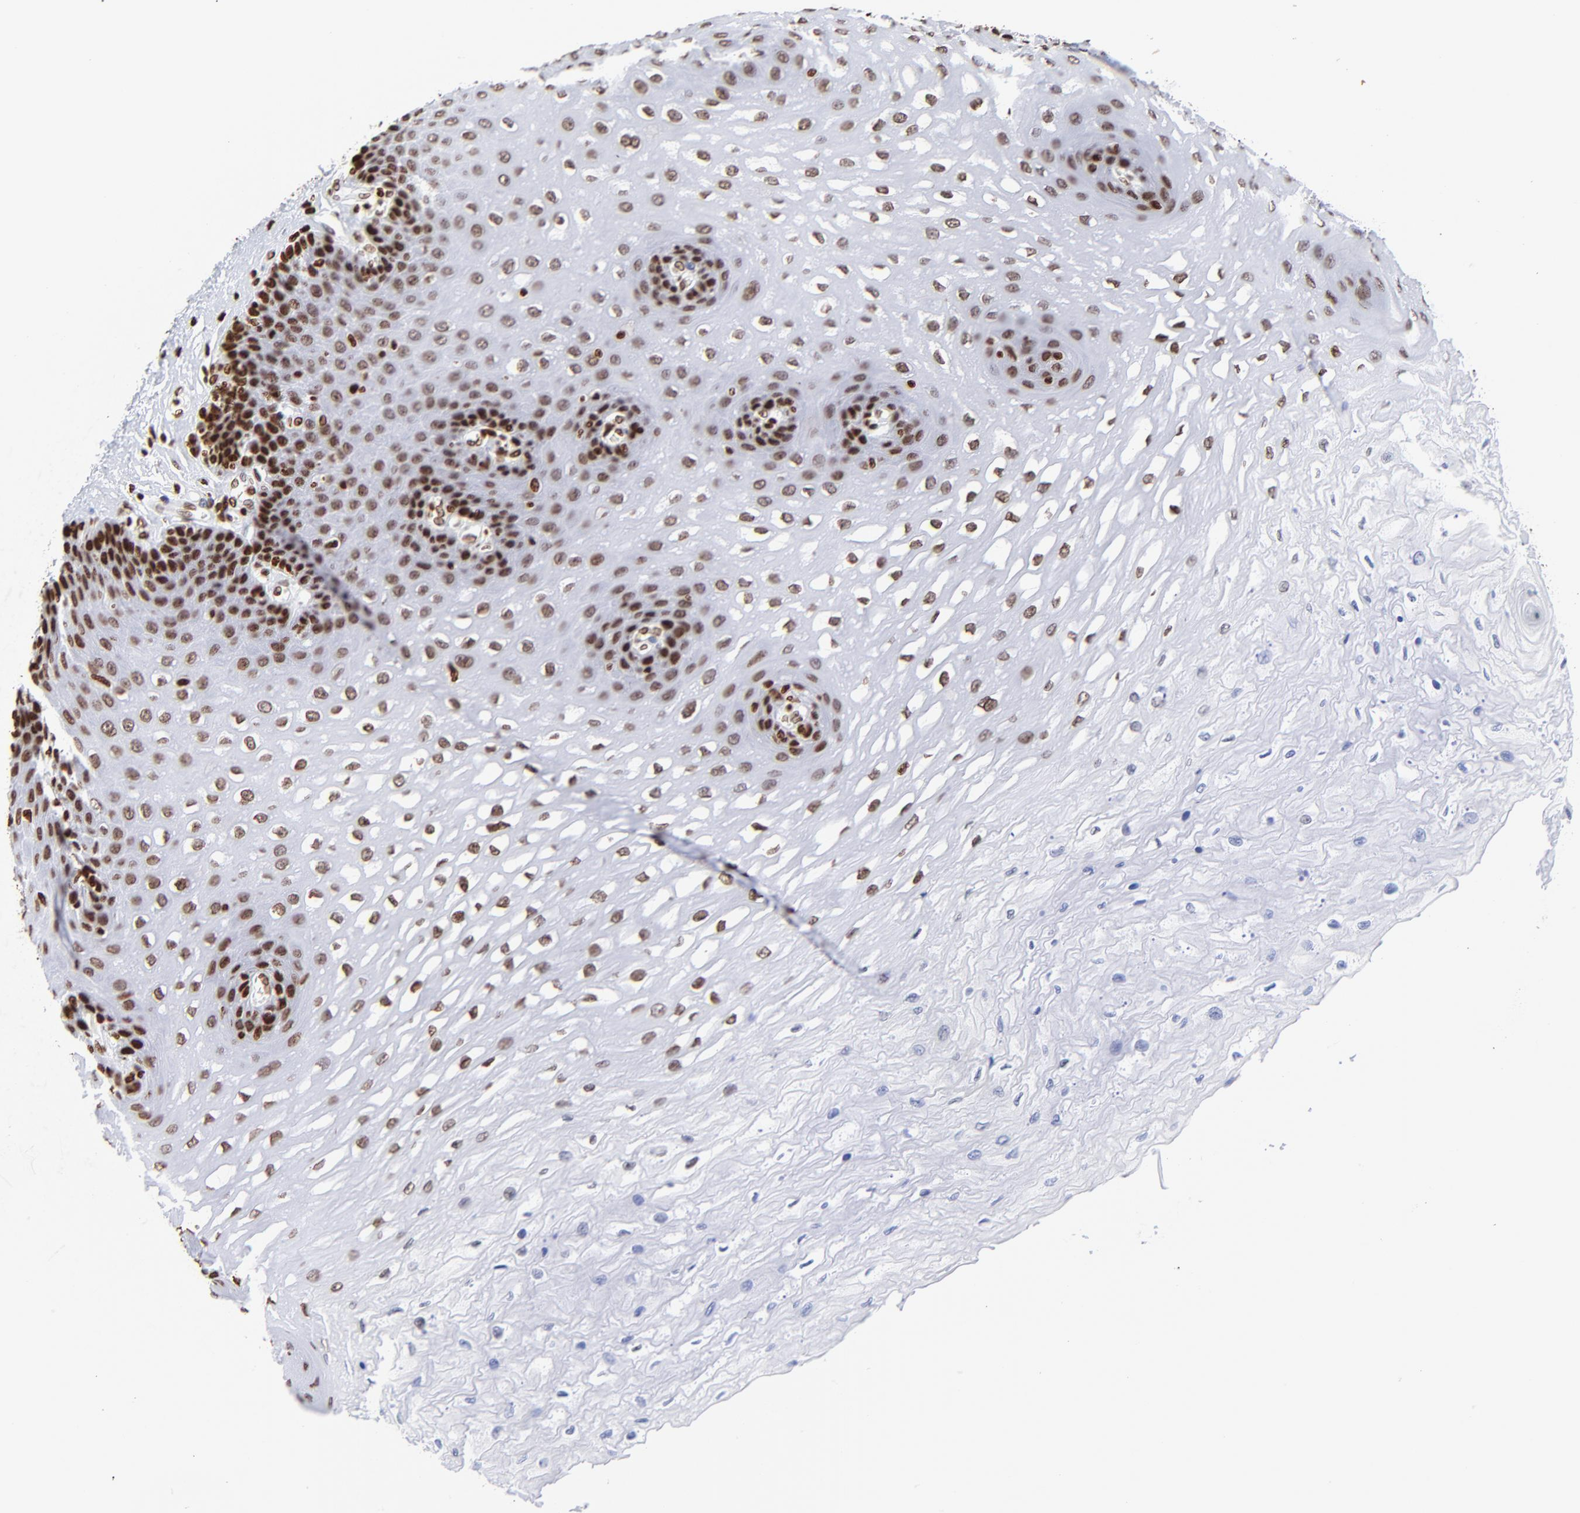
{"staining": {"intensity": "strong", "quantity": ">75%", "location": "nuclear"}, "tissue": "esophagus", "cell_type": "Squamous epithelial cells", "image_type": "normal", "snomed": [{"axis": "morphology", "description": "Normal tissue, NOS"}, {"axis": "topography", "description": "Esophagus"}], "caption": "Immunohistochemistry photomicrograph of normal esophagus stained for a protein (brown), which demonstrates high levels of strong nuclear positivity in approximately >75% of squamous epithelial cells.", "gene": "FBH1", "patient": {"sex": "female", "age": 72}}